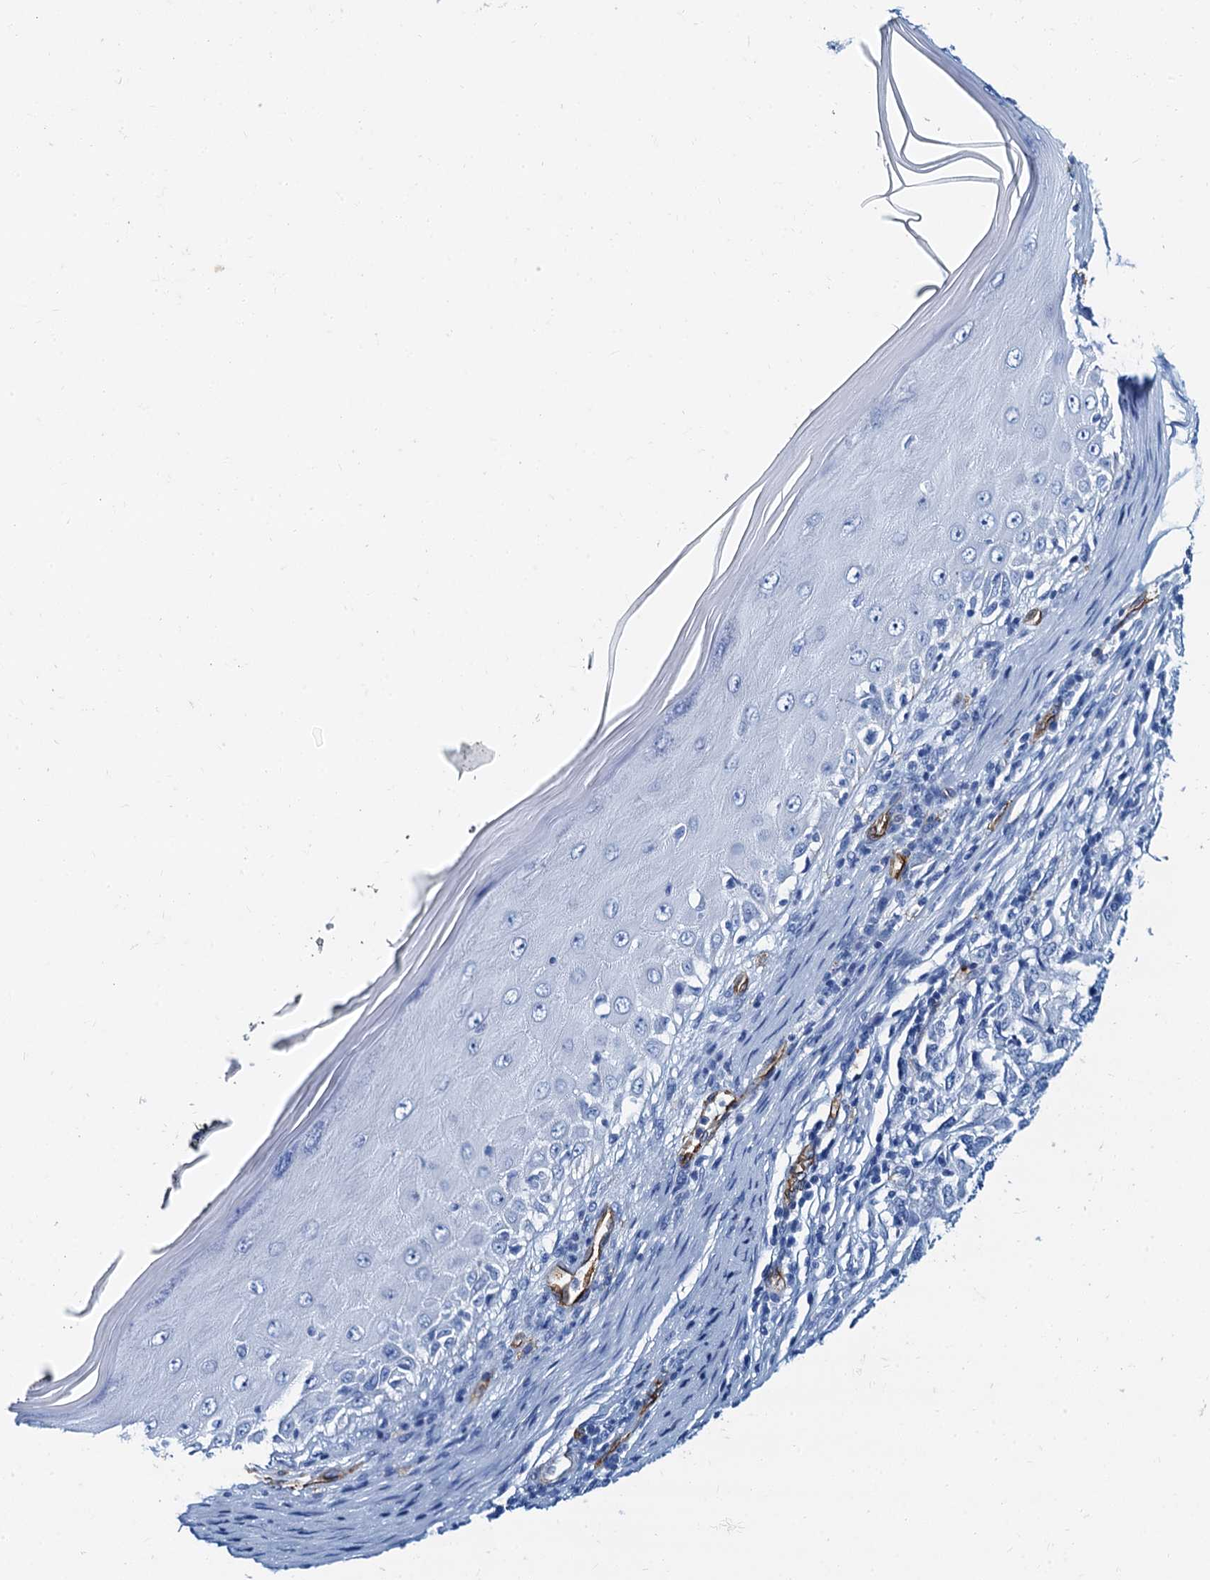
{"staining": {"intensity": "negative", "quantity": "none", "location": "none"}, "tissue": "skin cancer", "cell_type": "Tumor cells", "image_type": "cancer", "snomed": [{"axis": "morphology", "description": "Basal cell carcinoma"}, {"axis": "topography", "description": "Skin"}], "caption": "Immunohistochemistry (IHC) of human skin cancer (basal cell carcinoma) displays no expression in tumor cells.", "gene": "CAVIN2", "patient": {"sex": "female", "age": 65}}